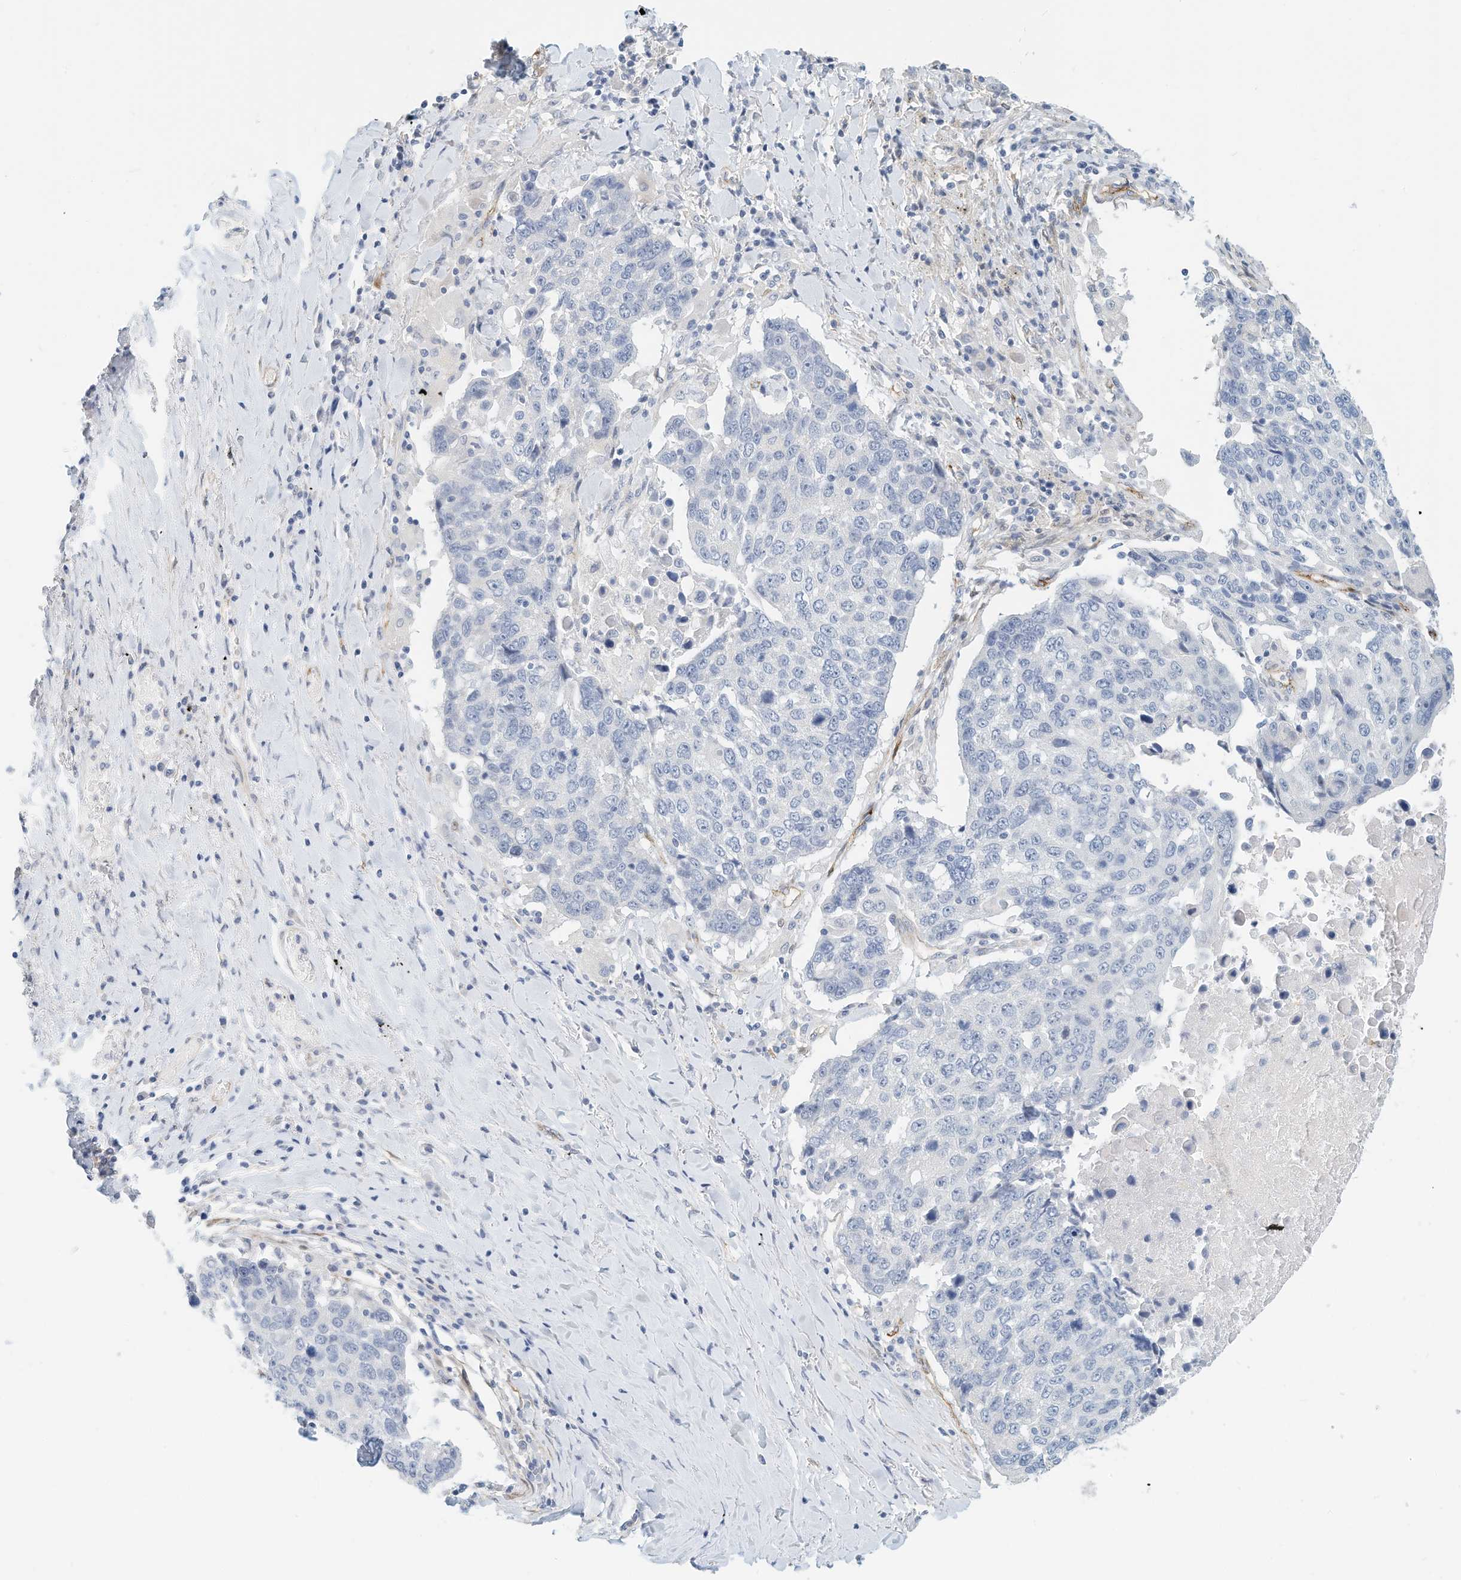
{"staining": {"intensity": "negative", "quantity": "none", "location": "none"}, "tissue": "lung cancer", "cell_type": "Tumor cells", "image_type": "cancer", "snomed": [{"axis": "morphology", "description": "Squamous cell carcinoma, NOS"}, {"axis": "topography", "description": "Lung"}], "caption": "The photomicrograph shows no significant positivity in tumor cells of squamous cell carcinoma (lung).", "gene": "ARHGAP28", "patient": {"sex": "male", "age": 66}}